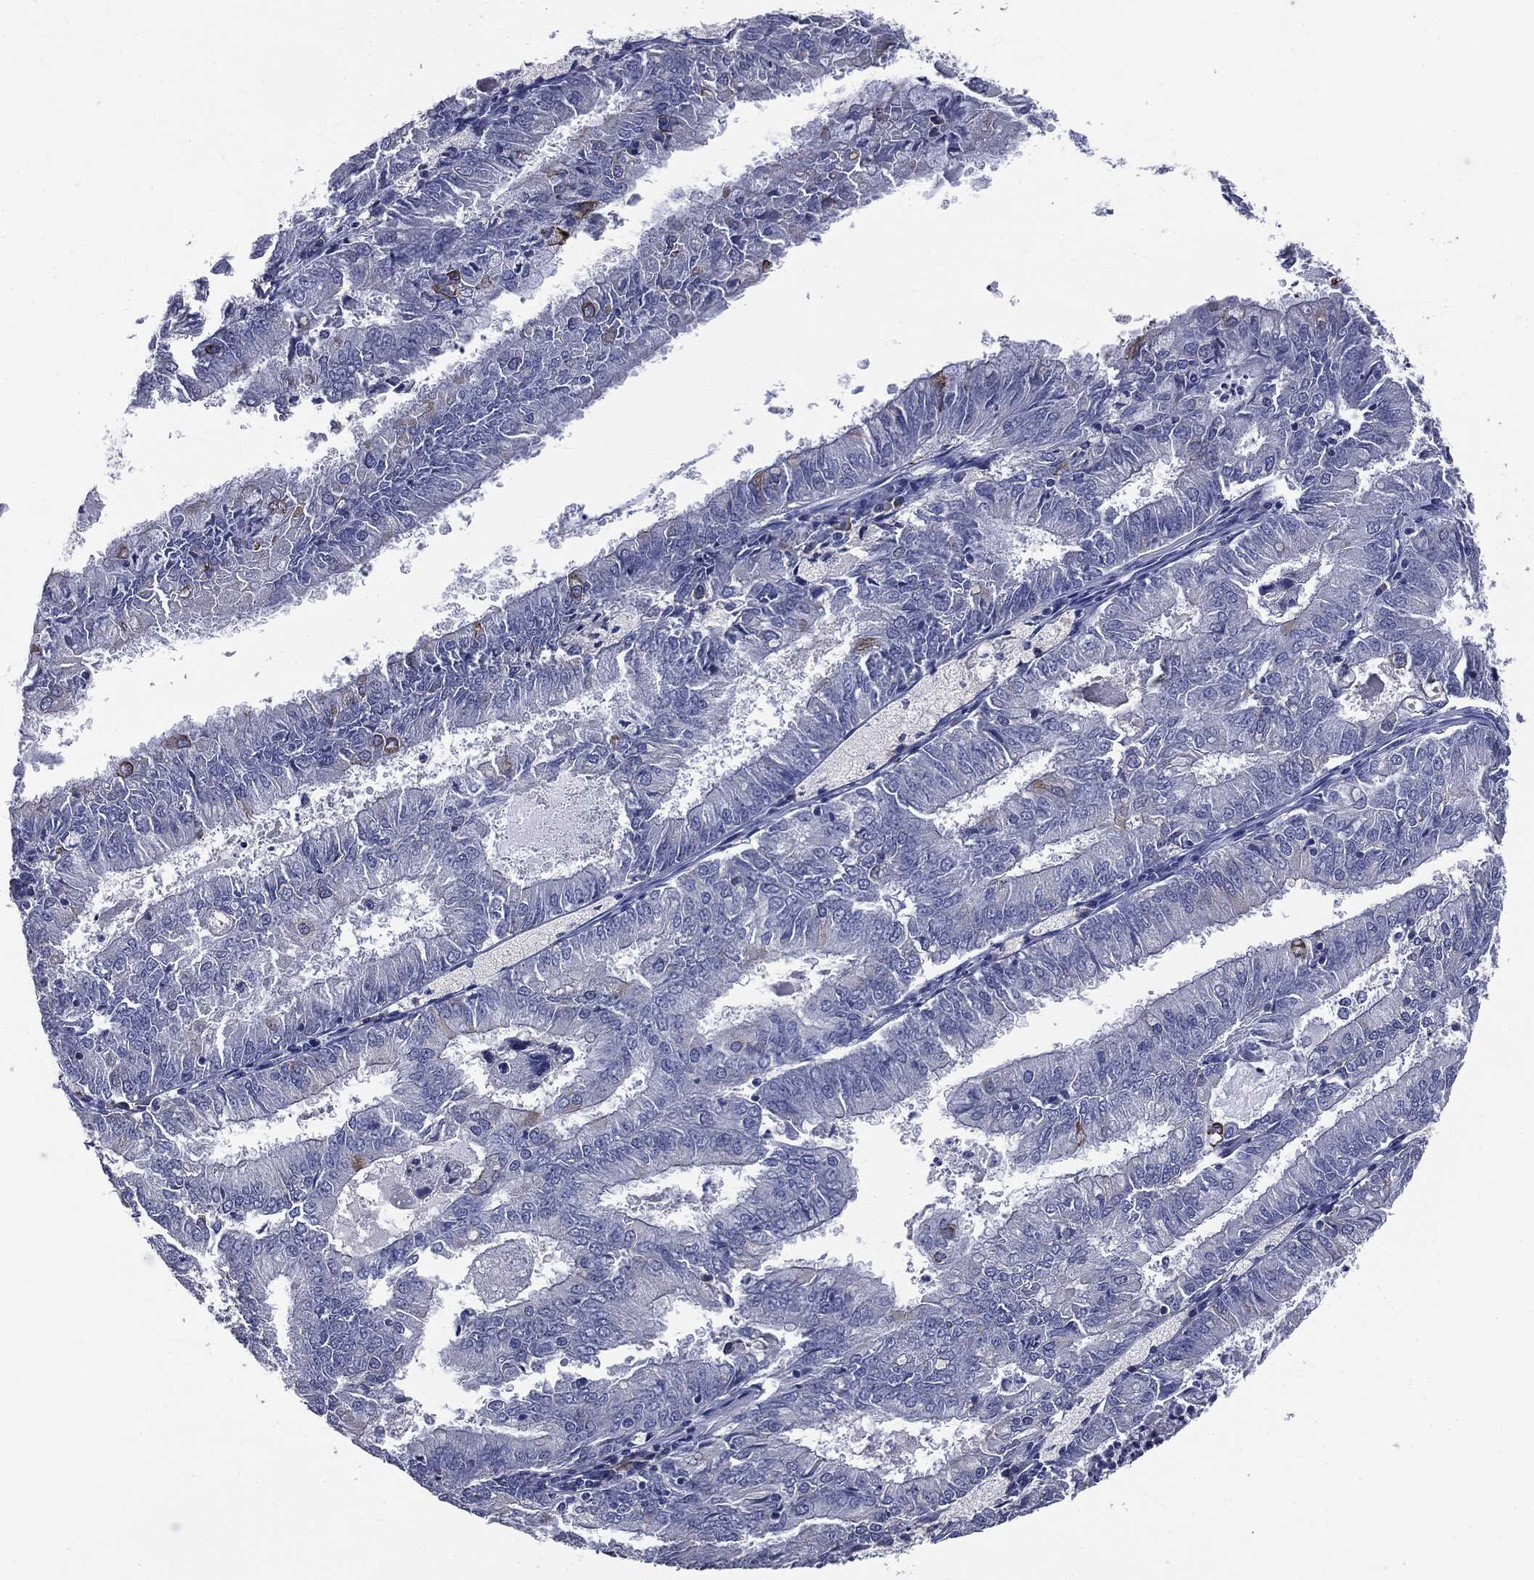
{"staining": {"intensity": "moderate", "quantity": "<25%", "location": "cytoplasmic/membranous"}, "tissue": "endometrial cancer", "cell_type": "Tumor cells", "image_type": "cancer", "snomed": [{"axis": "morphology", "description": "Adenocarcinoma, NOS"}, {"axis": "topography", "description": "Endometrium"}], "caption": "A low amount of moderate cytoplasmic/membranous expression is seen in approximately <25% of tumor cells in endometrial adenocarcinoma tissue. (Brightfield microscopy of DAB IHC at high magnification).", "gene": "PTGS2", "patient": {"sex": "female", "age": 57}}